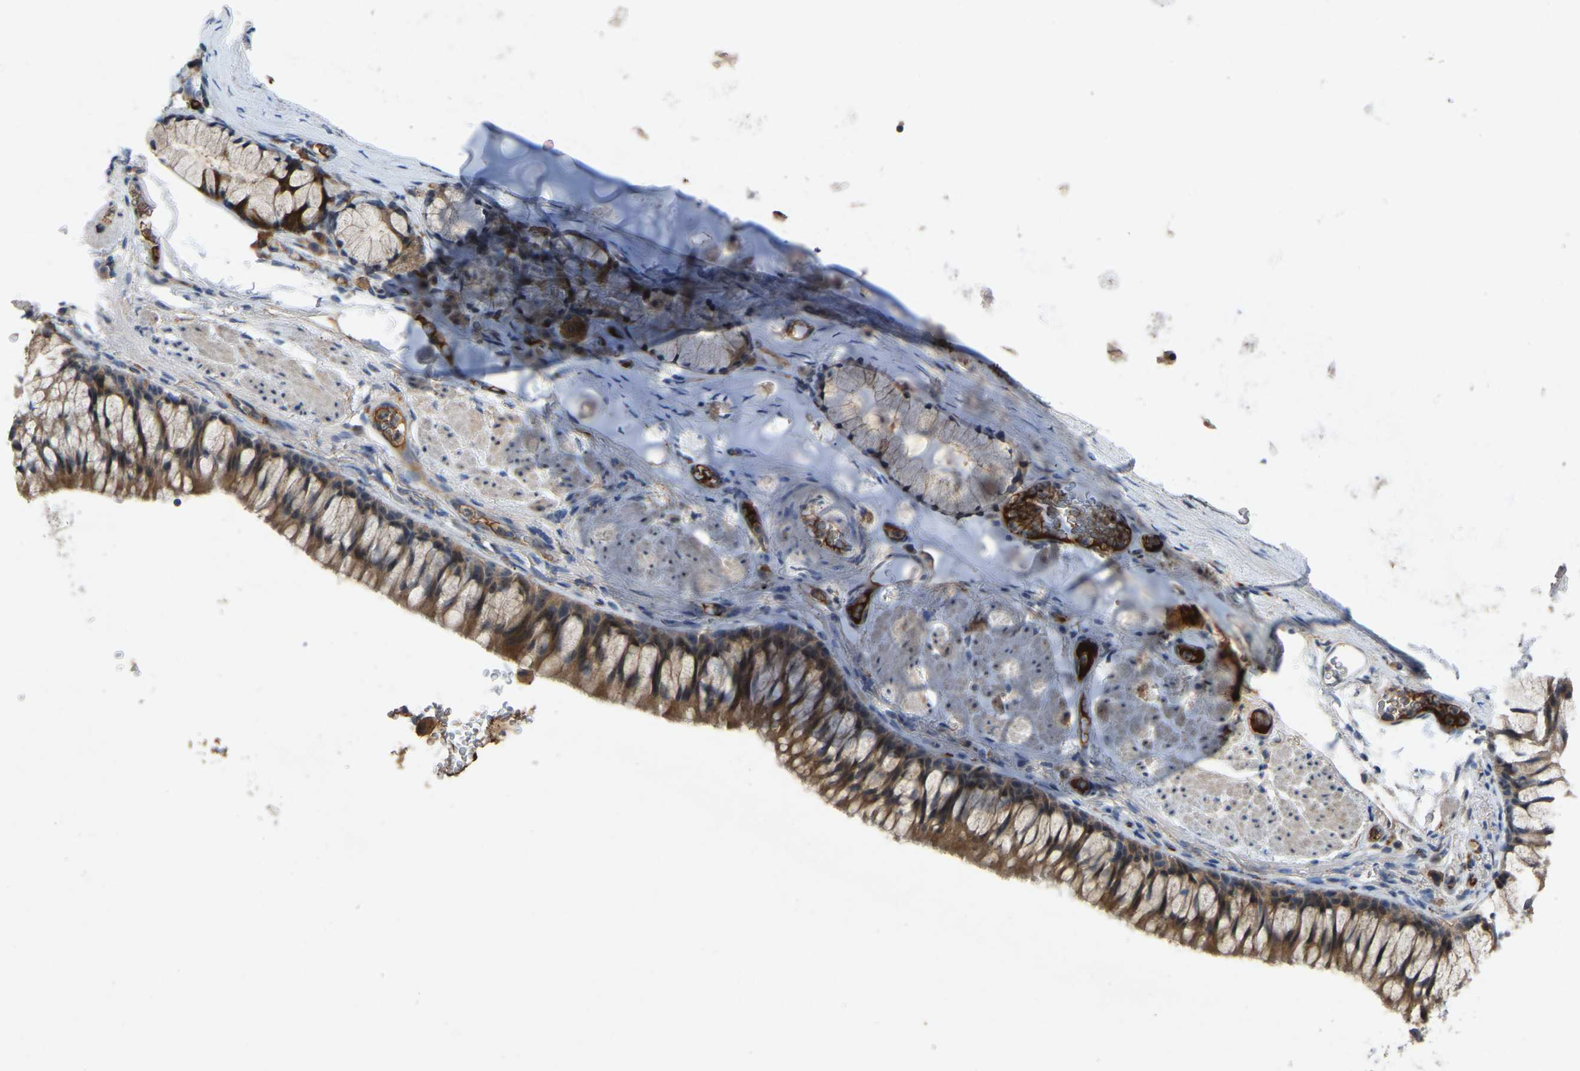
{"staining": {"intensity": "moderate", "quantity": ">75%", "location": "cytoplasmic/membranous,nuclear"}, "tissue": "bronchus", "cell_type": "Respiratory epithelial cells", "image_type": "normal", "snomed": [{"axis": "morphology", "description": "Normal tissue, NOS"}, {"axis": "topography", "description": "Cartilage tissue"}, {"axis": "topography", "description": "Bronchus"}], "caption": "Immunohistochemical staining of benign human bronchus demonstrates >75% levels of moderate cytoplasmic/membranous,nuclear protein positivity in approximately >75% of respiratory epithelial cells. Using DAB (brown) and hematoxylin (blue) stains, captured at high magnification using brightfield microscopy.", "gene": "FHIT", "patient": {"sex": "female", "age": 53}}